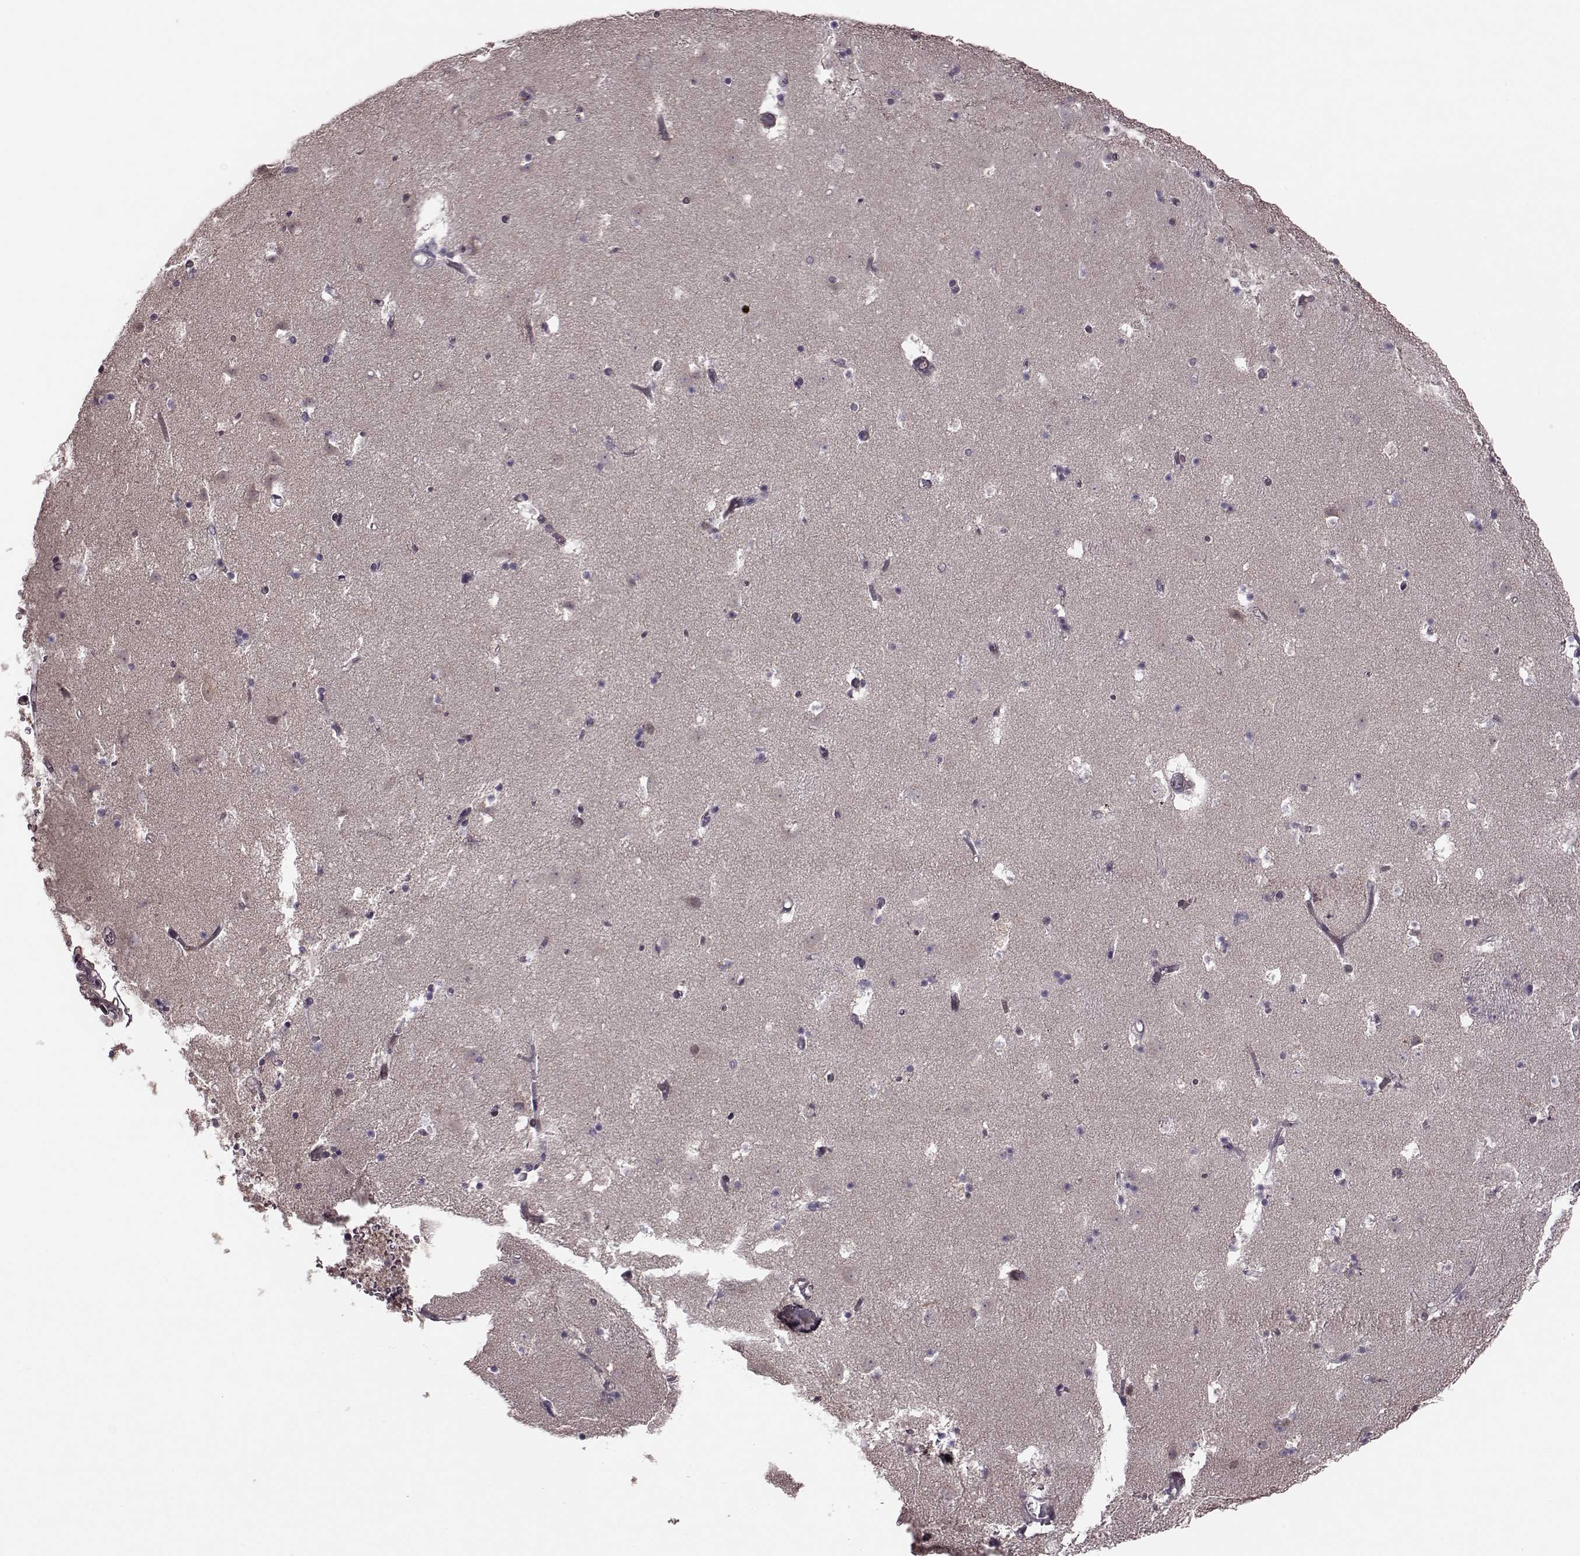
{"staining": {"intensity": "negative", "quantity": "none", "location": "none"}, "tissue": "caudate", "cell_type": "Glial cells", "image_type": "normal", "snomed": [{"axis": "morphology", "description": "Normal tissue, NOS"}, {"axis": "topography", "description": "Lateral ventricle wall"}], "caption": "Immunohistochemistry of benign caudate reveals no expression in glial cells.", "gene": "SYNPO", "patient": {"sex": "female", "age": 42}}